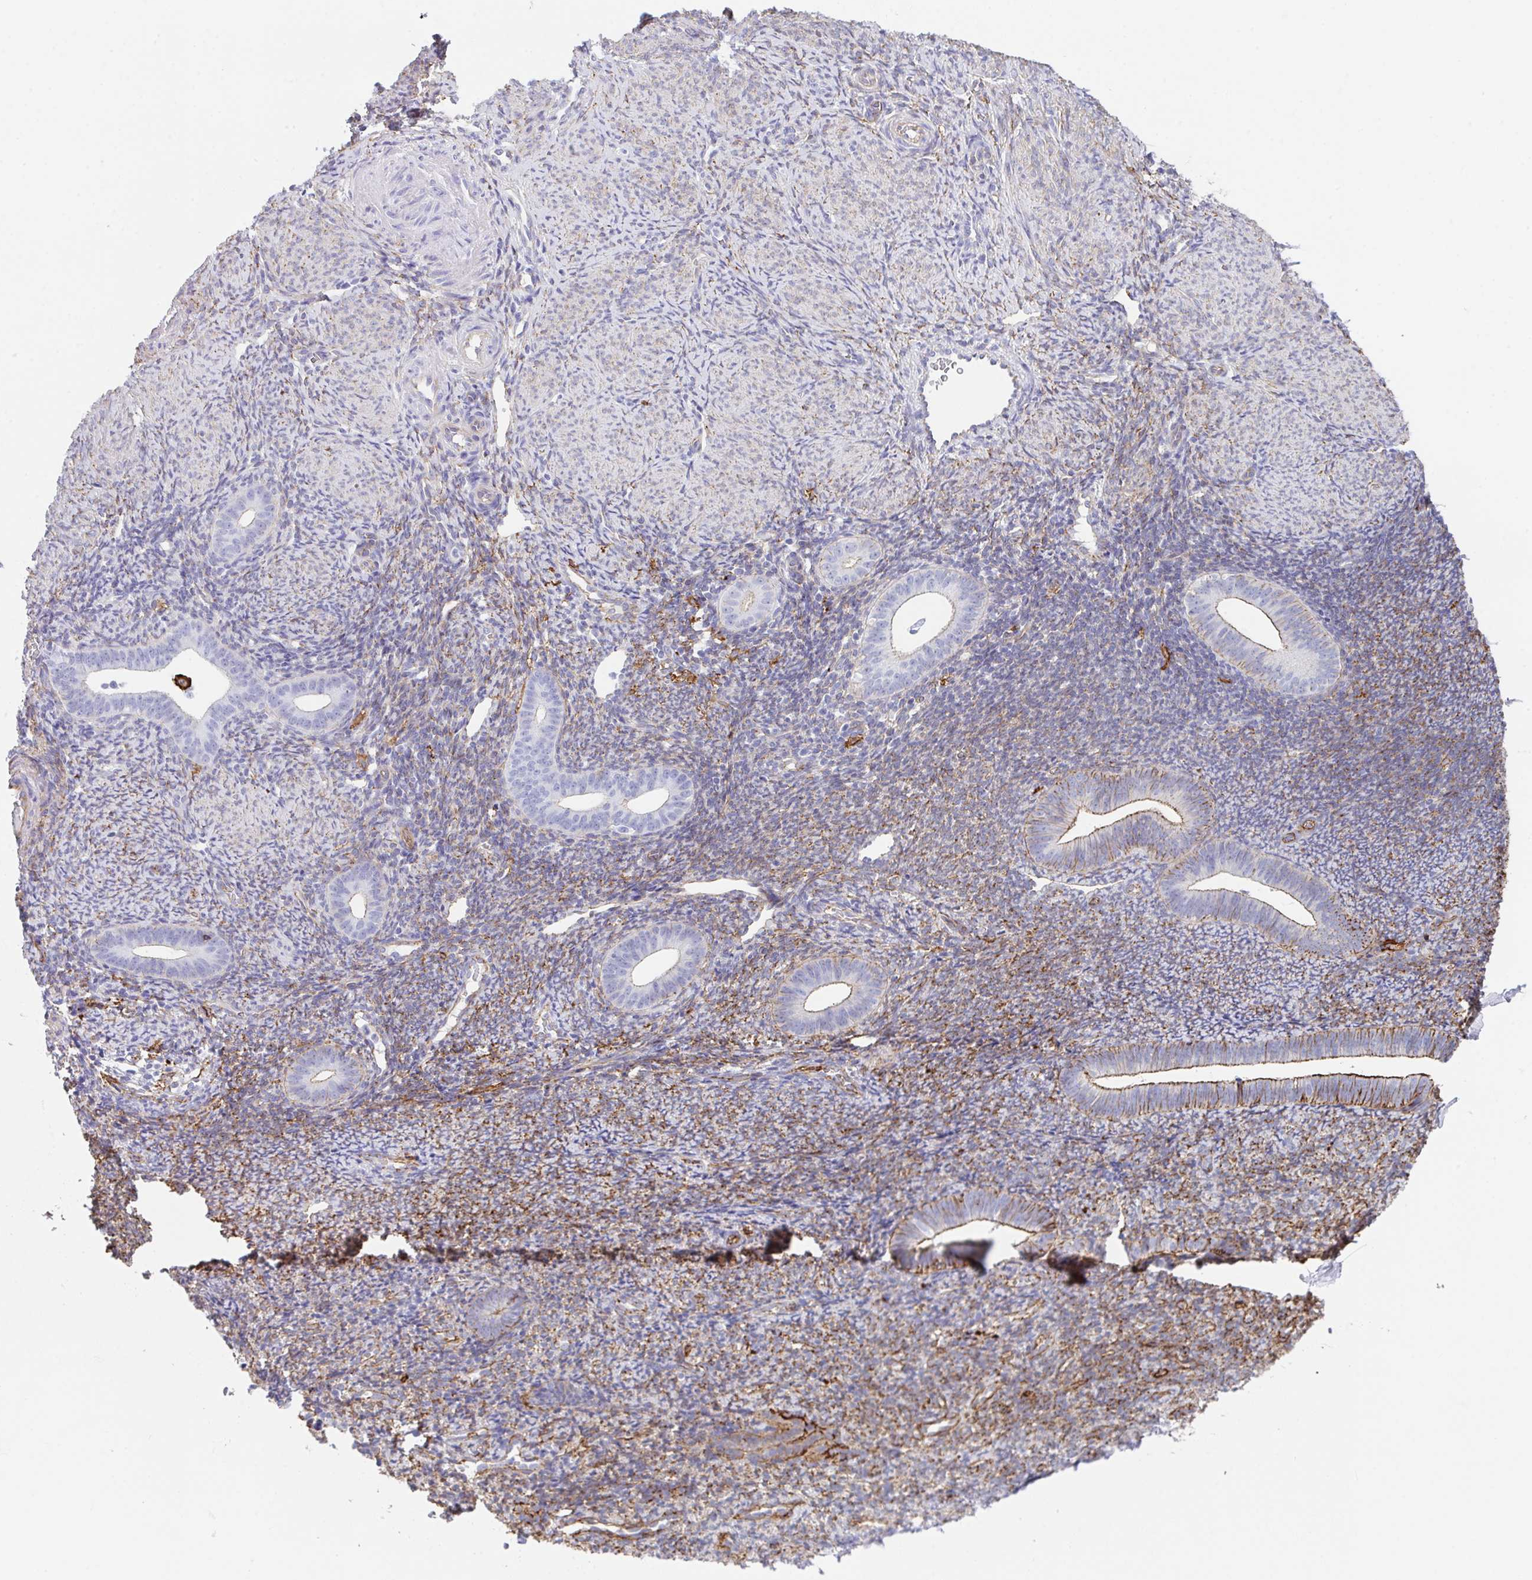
{"staining": {"intensity": "moderate", "quantity": "25%-75%", "location": "cytoplasmic/membranous"}, "tissue": "endometrium", "cell_type": "Cells in endometrial stroma", "image_type": "normal", "snomed": [{"axis": "morphology", "description": "Normal tissue, NOS"}, {"axis": "topography", "description": "Endometrium"}], "caption": "Cells in endometrial stroma reveal medium levels of moderate cytoplasmic/membranous expression in approximately 25%-75% of cells in benign human endometrium. Immunohistochemistry (ihc) stains the protein of interest in brown and the nuclei are stained blue.", "gene": "DBN1", "patient": {"sex": "female", "age": 39}}